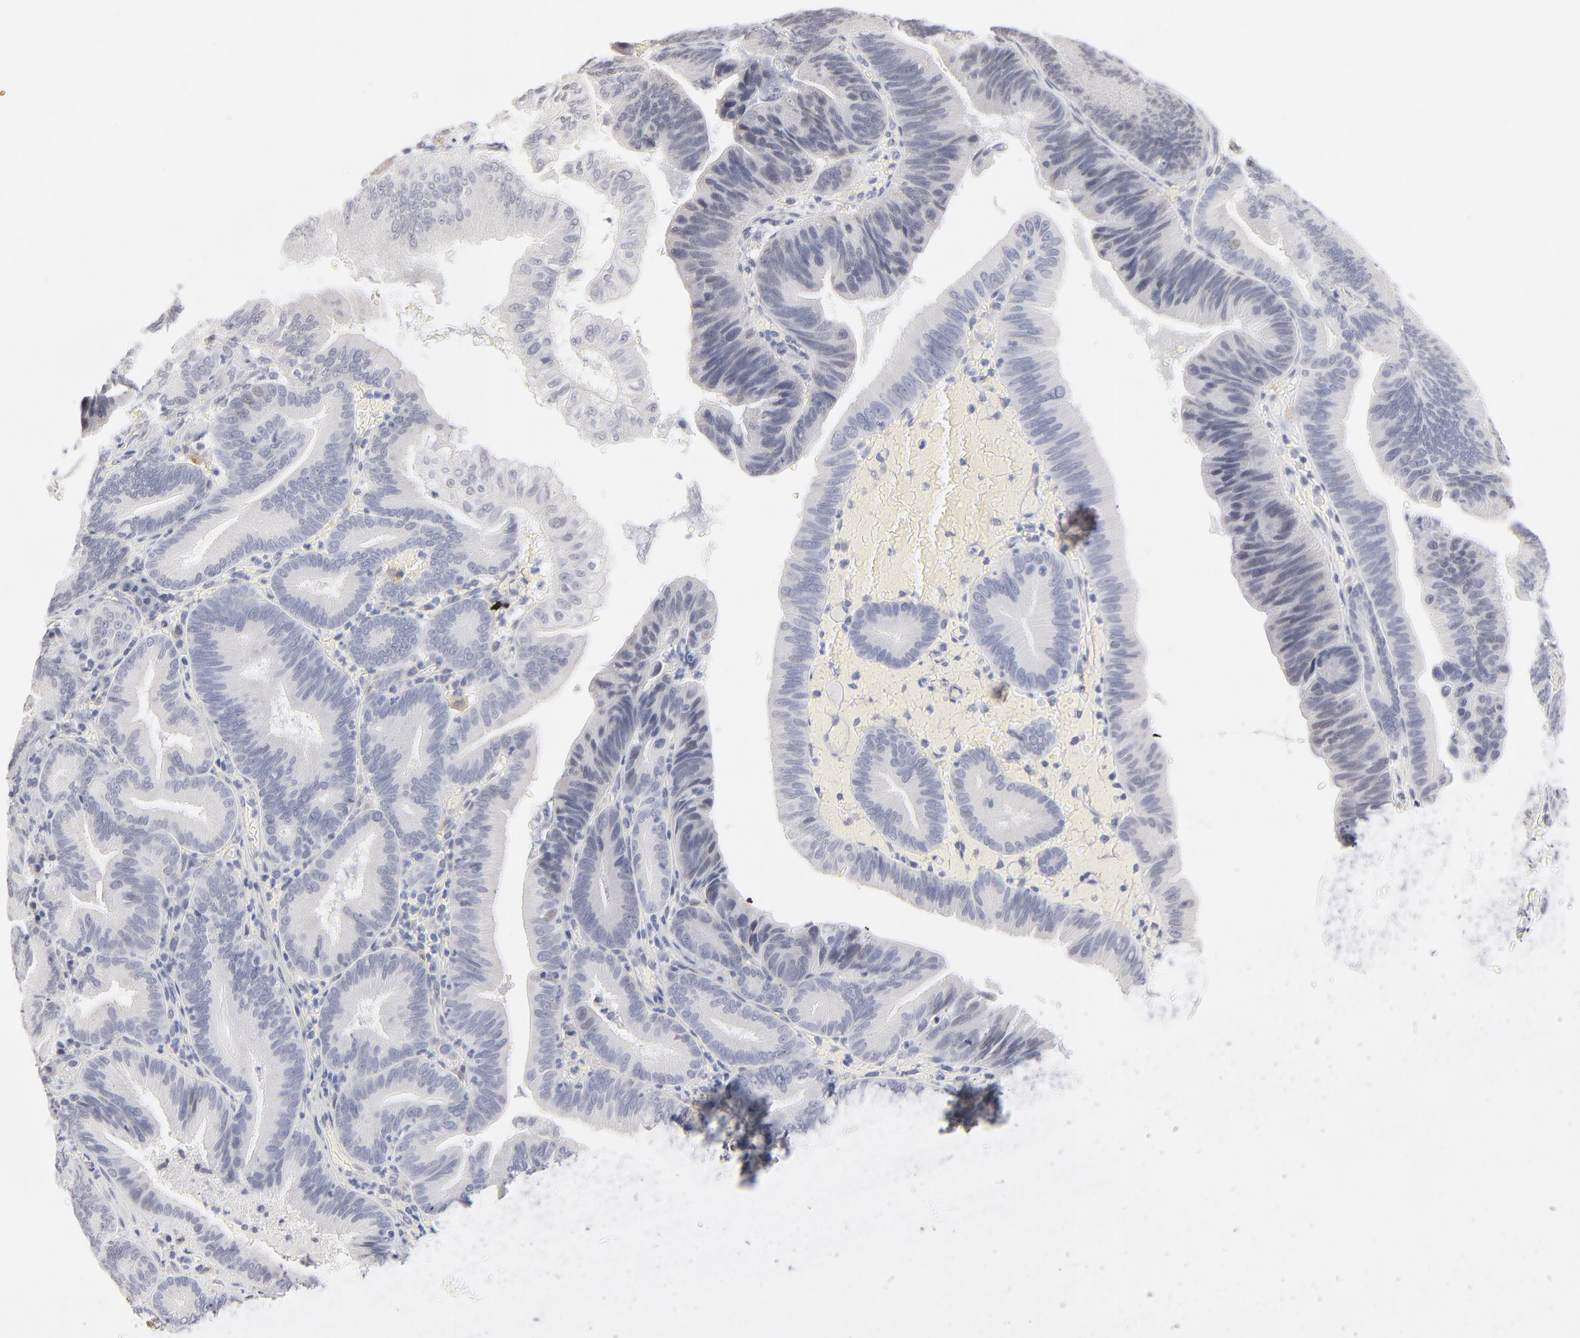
{"staining": {"intensity": "weak", "quantity": "<25%", "location": "cytoplasmic/membranous,nuclear"}, "tissue": "pancreatic cancer", "cell_type": "Tumor cells", "image_type": "cancer", "snomed": [{"axis": "morphology", "description": "Adenocarcinoma, NOS"}, {"axis": "topography", "description": "Pancreas"}], "caption": "Pancreatic cancer was stained to show a protein in brown. There is no significant staining in tumor cells. (Brightfield microscopy of DAB IHC at high magnification).", "gene": "RBM3", "patient": {"sex": "male", "age": 82}}